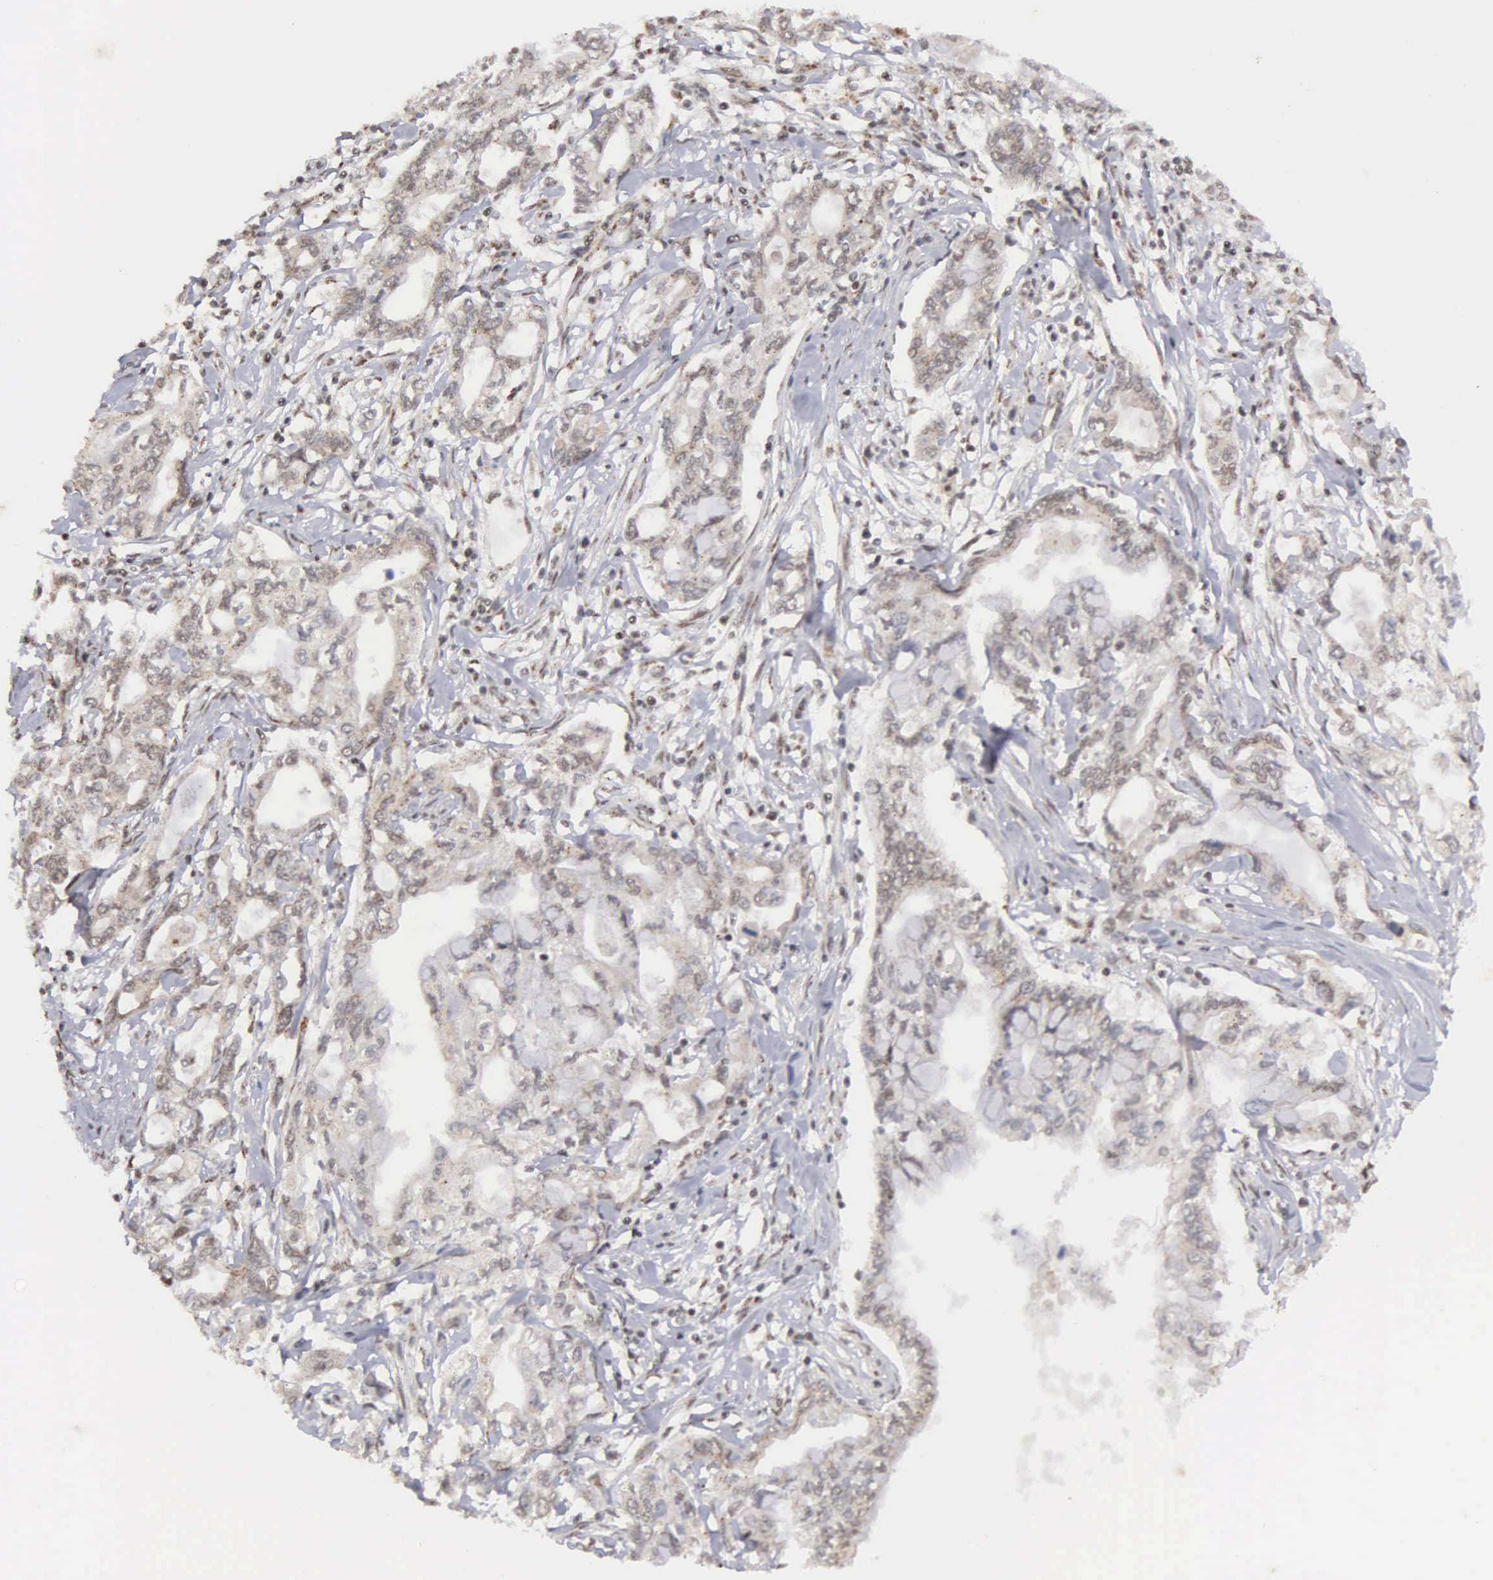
{"staining": {"intensity": "weak", "quantity": "25%-75%", "location": "cytoplasmic/membranous,nuclear"}, "tissue": "pancreatic cancer", "cell_type": "Tumor cells", "image_type": "cancer", "snomed": [{"axis": "morphology", "description": "Adenocarcinoma, NOS"}, {"axis": "topography", "description": "Pancreas"}], "caption": "Immunohistochemical staining of human pancreatic adenocarcinoma exhibits weak cytoplasmic/membranous and nuclear protein positivity in approximately 25%-75% of tumor cells.", "gene": "GTF2A1", "patient": {"sex": "female", "age": 57}}